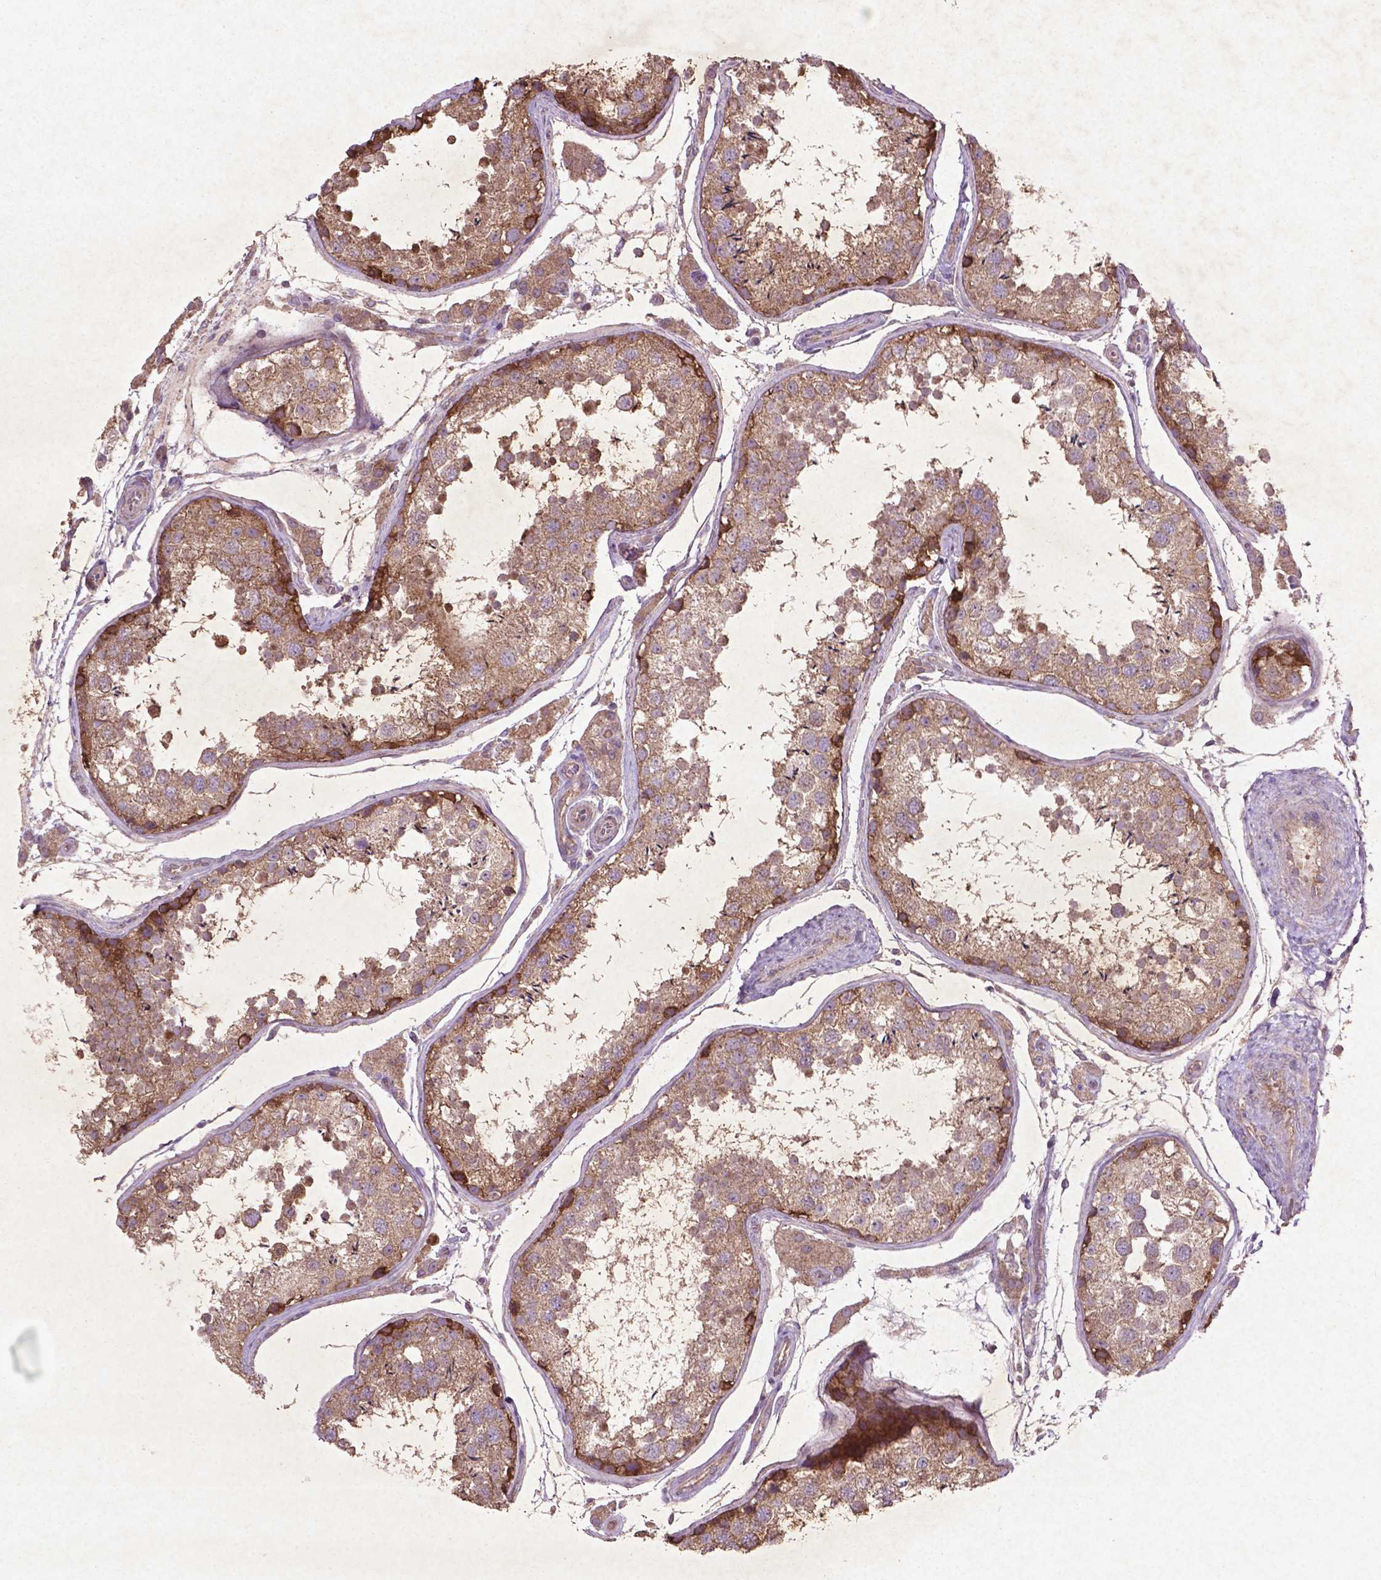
{"staining": {"intensity": "moderate", "quantity": ">75%", "location": "cytoplasmic/membranous,nuclear"}, "tissue": "testis", "cell_type": "Cells in seminiferous ducts", "image_type": "normal", "snomed": [{"axis": "morphology", "description": "Normal tissue, NOS"}, {"axis": "topography", "description": "Testis"}], "caption": "The immunohistochemical stain shows moderate cytoplasmic/membranous,nuclear expression in cells in seminiferous ducts of normal testis. (DAB (3,3'-diaminobenzidine) IHC, brown staining for protein, blue staining for nuclei).", "gene": "MTOR", "patient": {"sex": "male", "age": 29}}